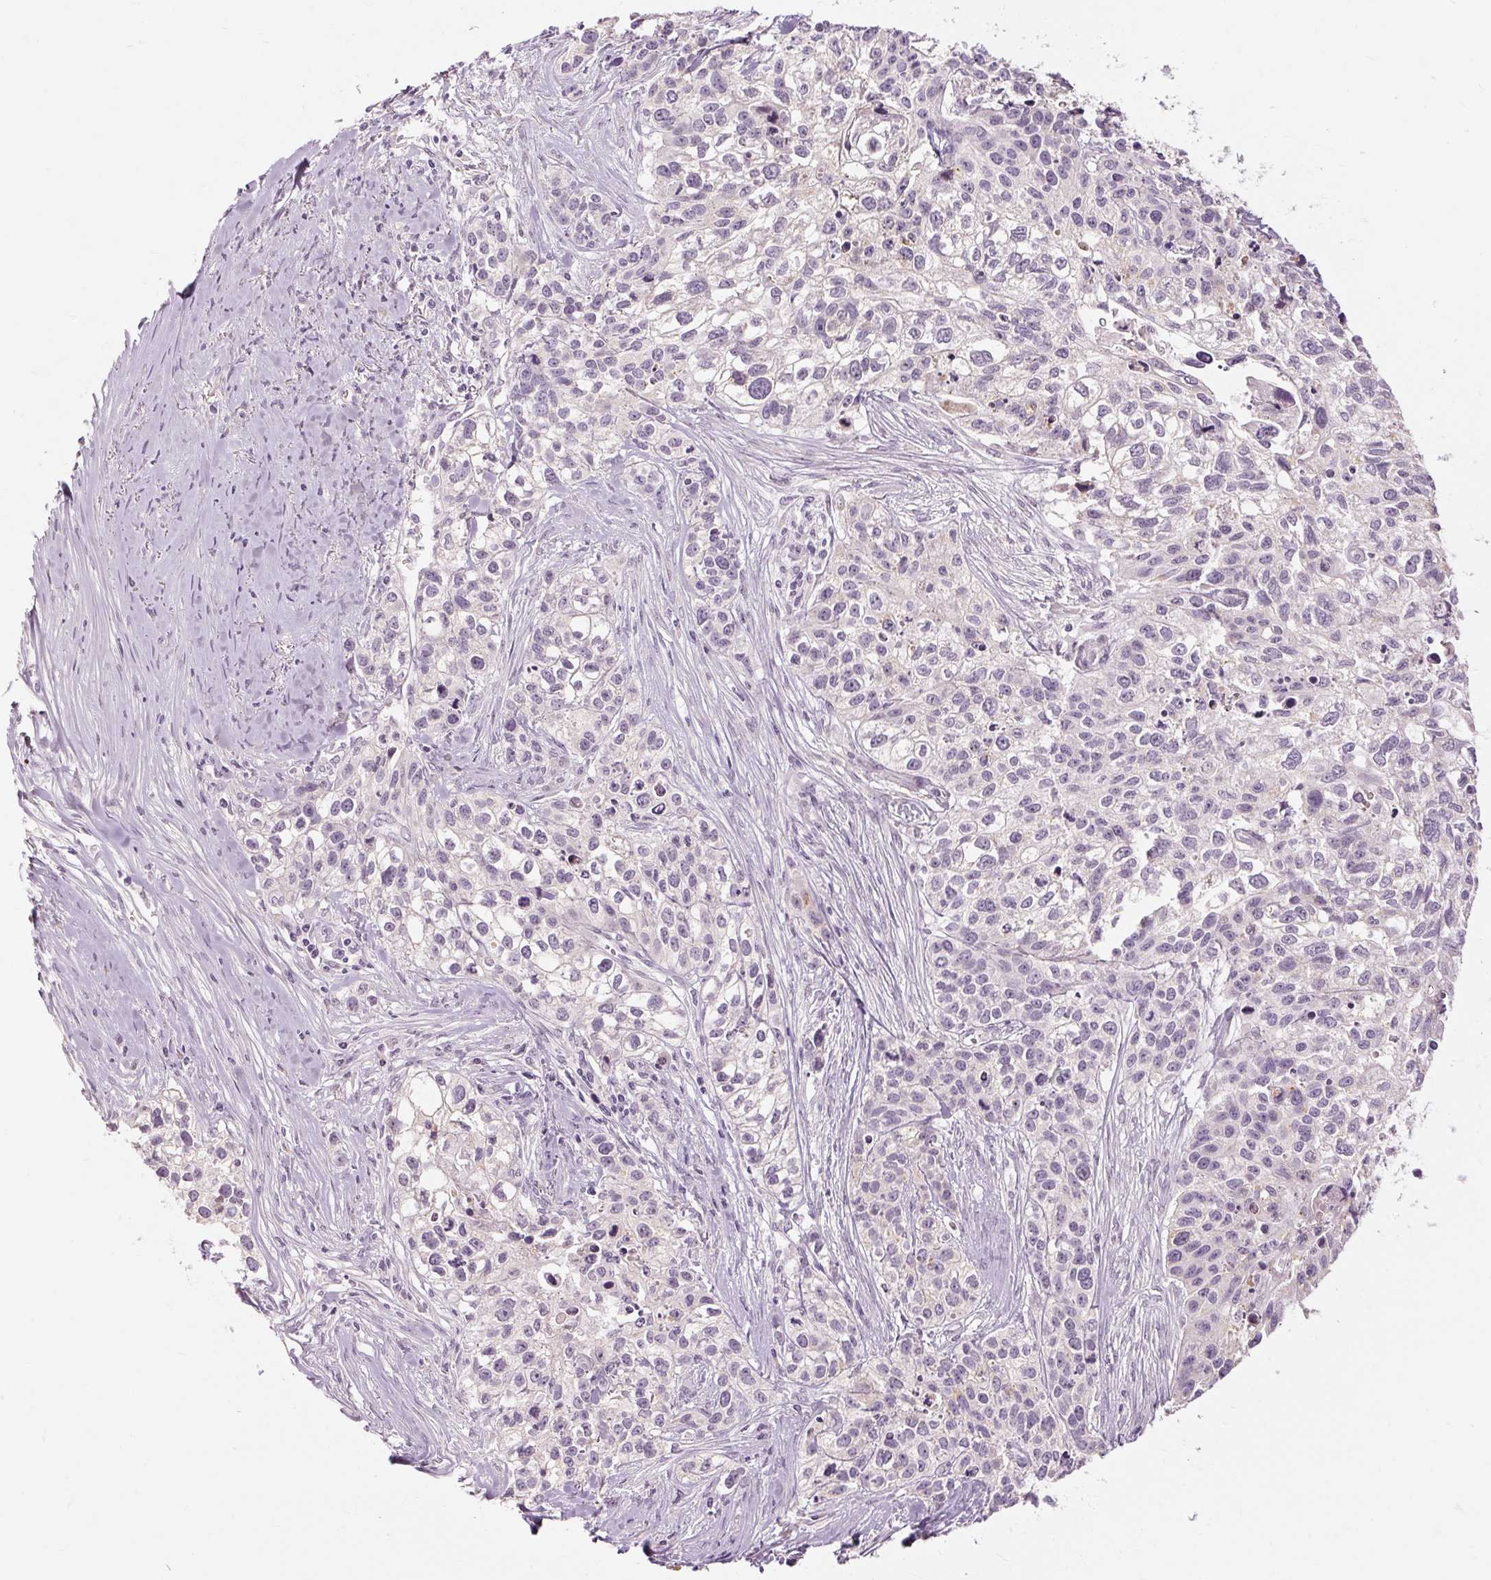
{"staining": {"intensity": "negative", "quantity": "none", "location": "none"}, "tissue": "lung cancer", "cell_type": "Tumor cells", "image_type": "cancer", "snomed": [{"axis": "morphology", "description": "Squamous cell carcinoma, NOS"}, {"axis": "topography", "description": "Lung"}], "caption": "This is an immunohistochemistry (IHC) histopathology image of lung squamous cell carcinoma. There is no staining in tumor cells.", "gene": "CAPN3", "patient": {"sex": "male", "age": 74}}